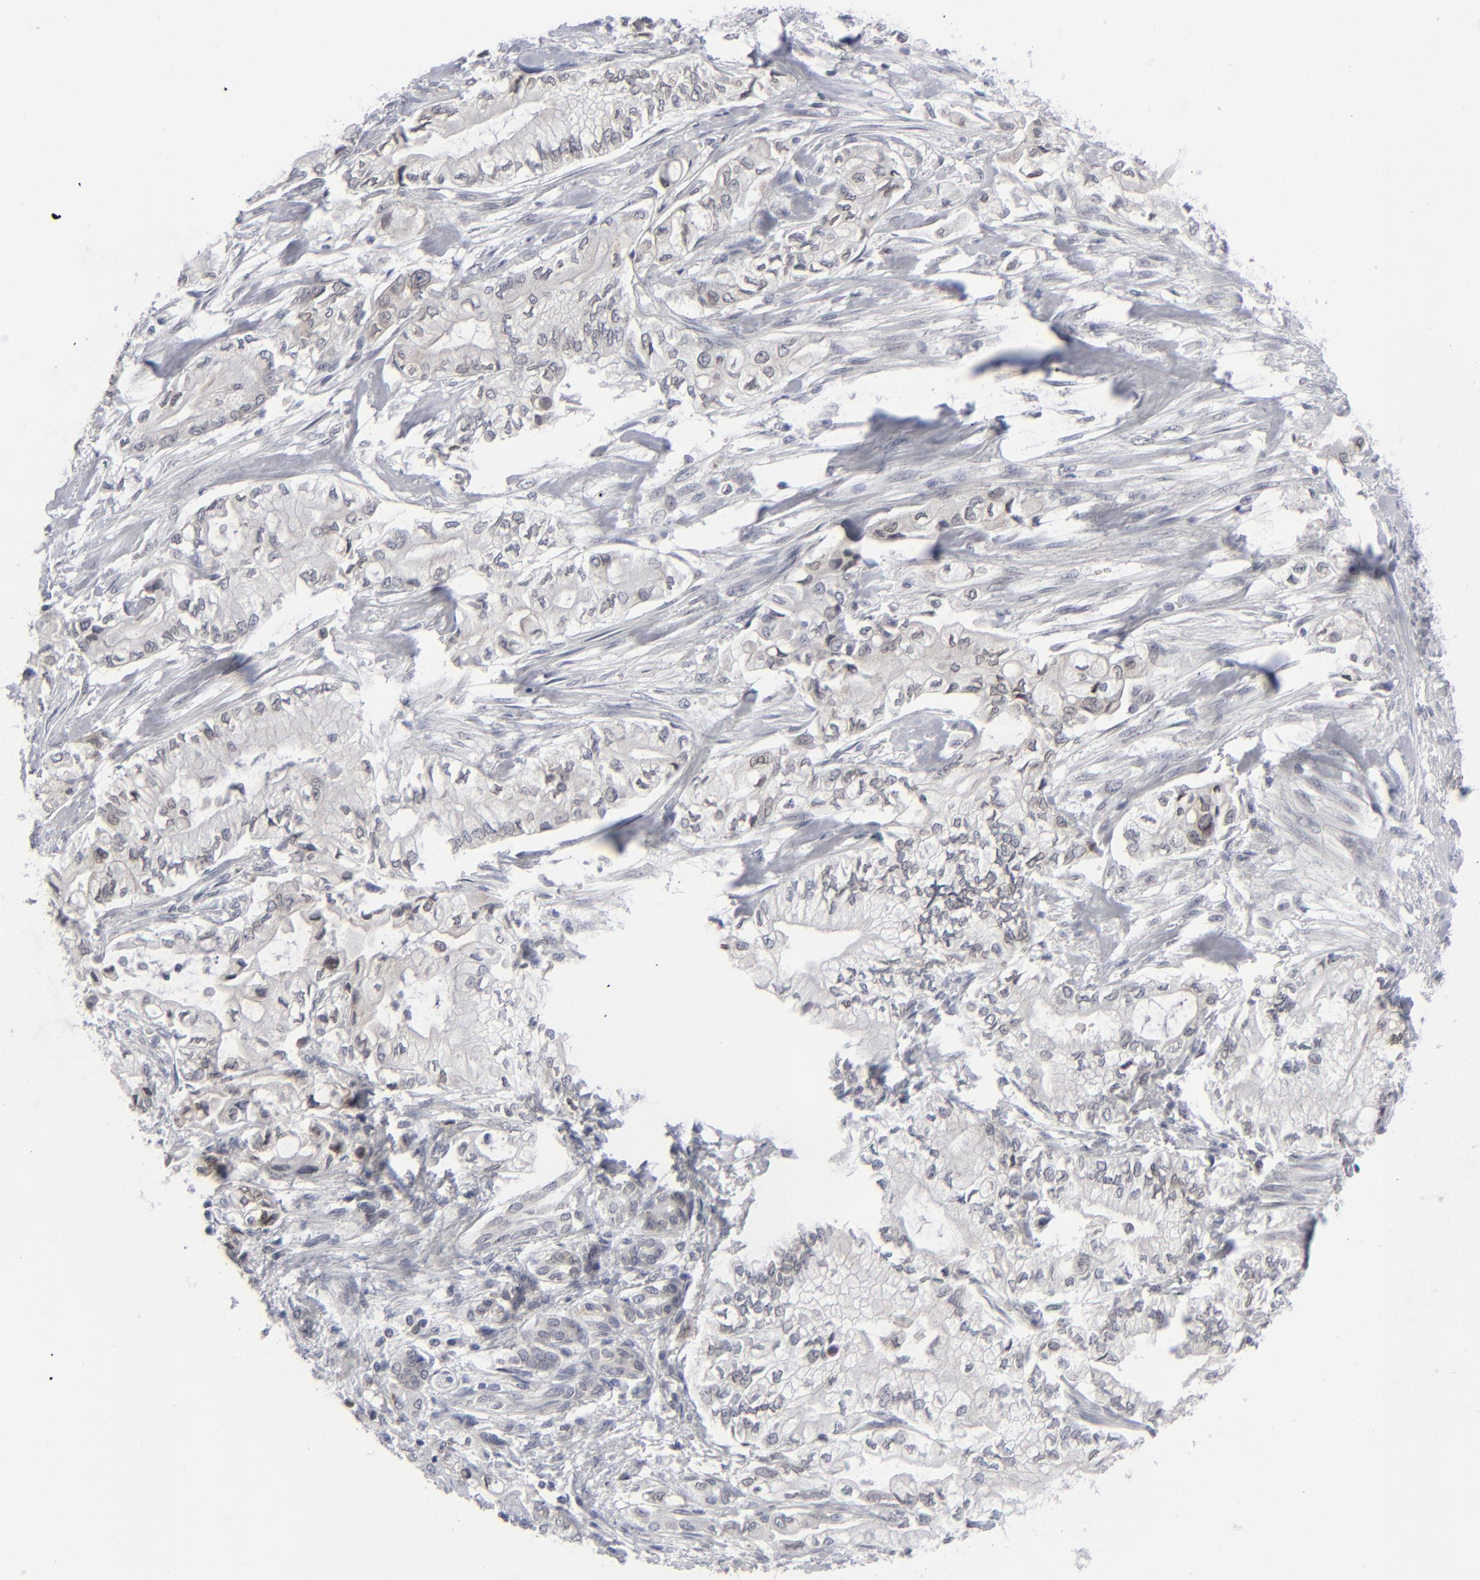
{"staining": {"intensity": "negative", "quantity": "none", "location": "none"}, "tissue": "pancreatic cancer", "cell_type": "Tumor cells", "image_type": "cancer", "snomed": [{"axis": "morphology", "description": "Adenocarcinoma, NOS"}, {"axis": "topography", "description": "Pancreas"}], "caption": "Tumor cells show no significant protein staining in pancreatic cancer.", "gene": "NUP88", "patient": {"sex": "male", "age": 79}}